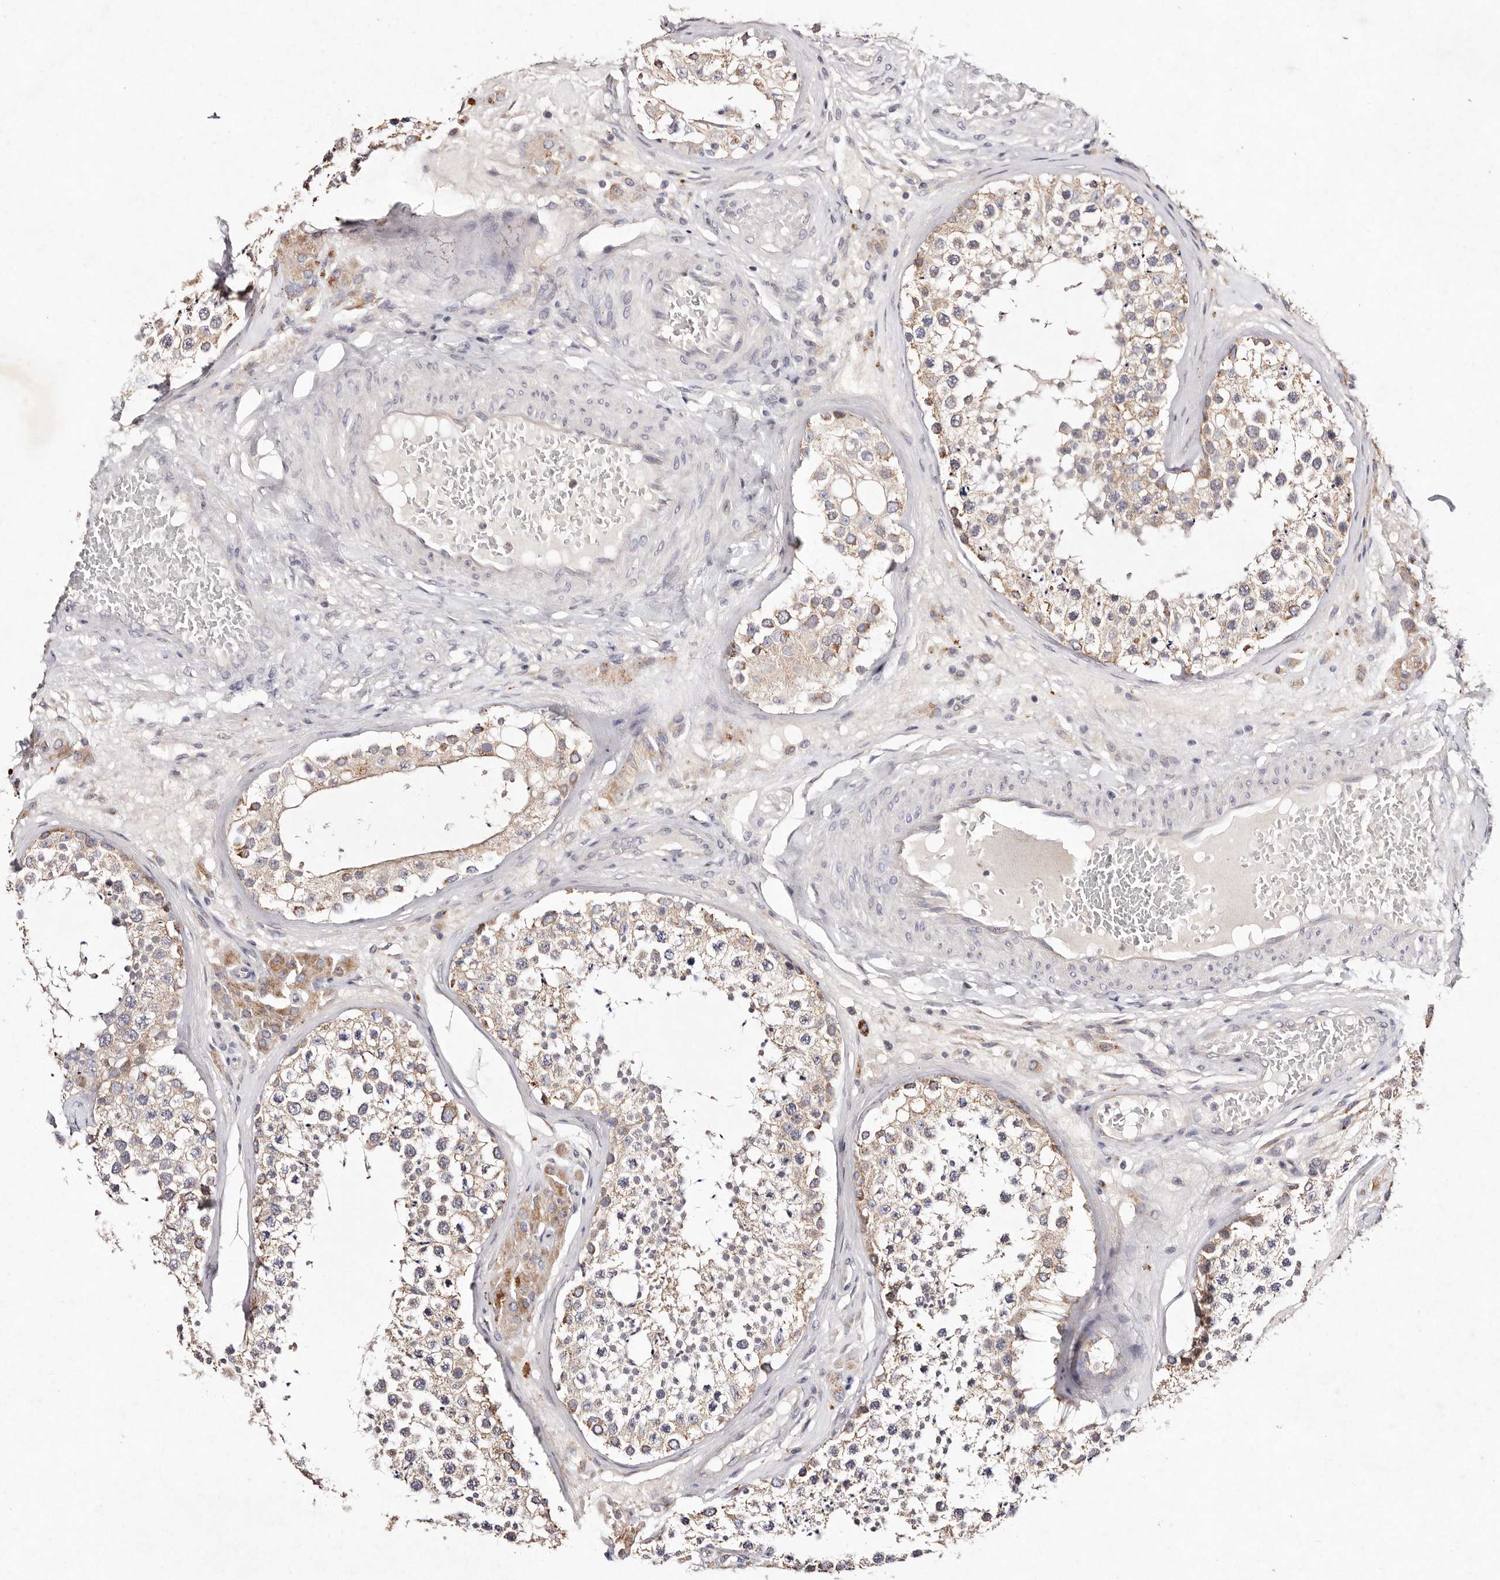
{"staining": {"intensity": "moderate", "quantity": "25%-75%", "location": "cytoplasmic/membranous"}, "tissue": "testis", "cell_type": "Cells in seminiferous ducts", "image_type": "normal", "snomed": [{"axis": "morphology", "description": "Normal tissue, NOS"}, {"axis": "topography", "description": "Testis"}], "caption": "Brown immunohistochemical staining in normal human testis exhibits moderate cytoplasmic/membranous expression in about 25%-75% of cells in seminiferous ducts. Using DAB (brown) and hematoxylin (blue) stains, captured at high magnification using brightfield microscopy.", "gene": "TSC2", "patient": {"sex": "male", "age": 46}}